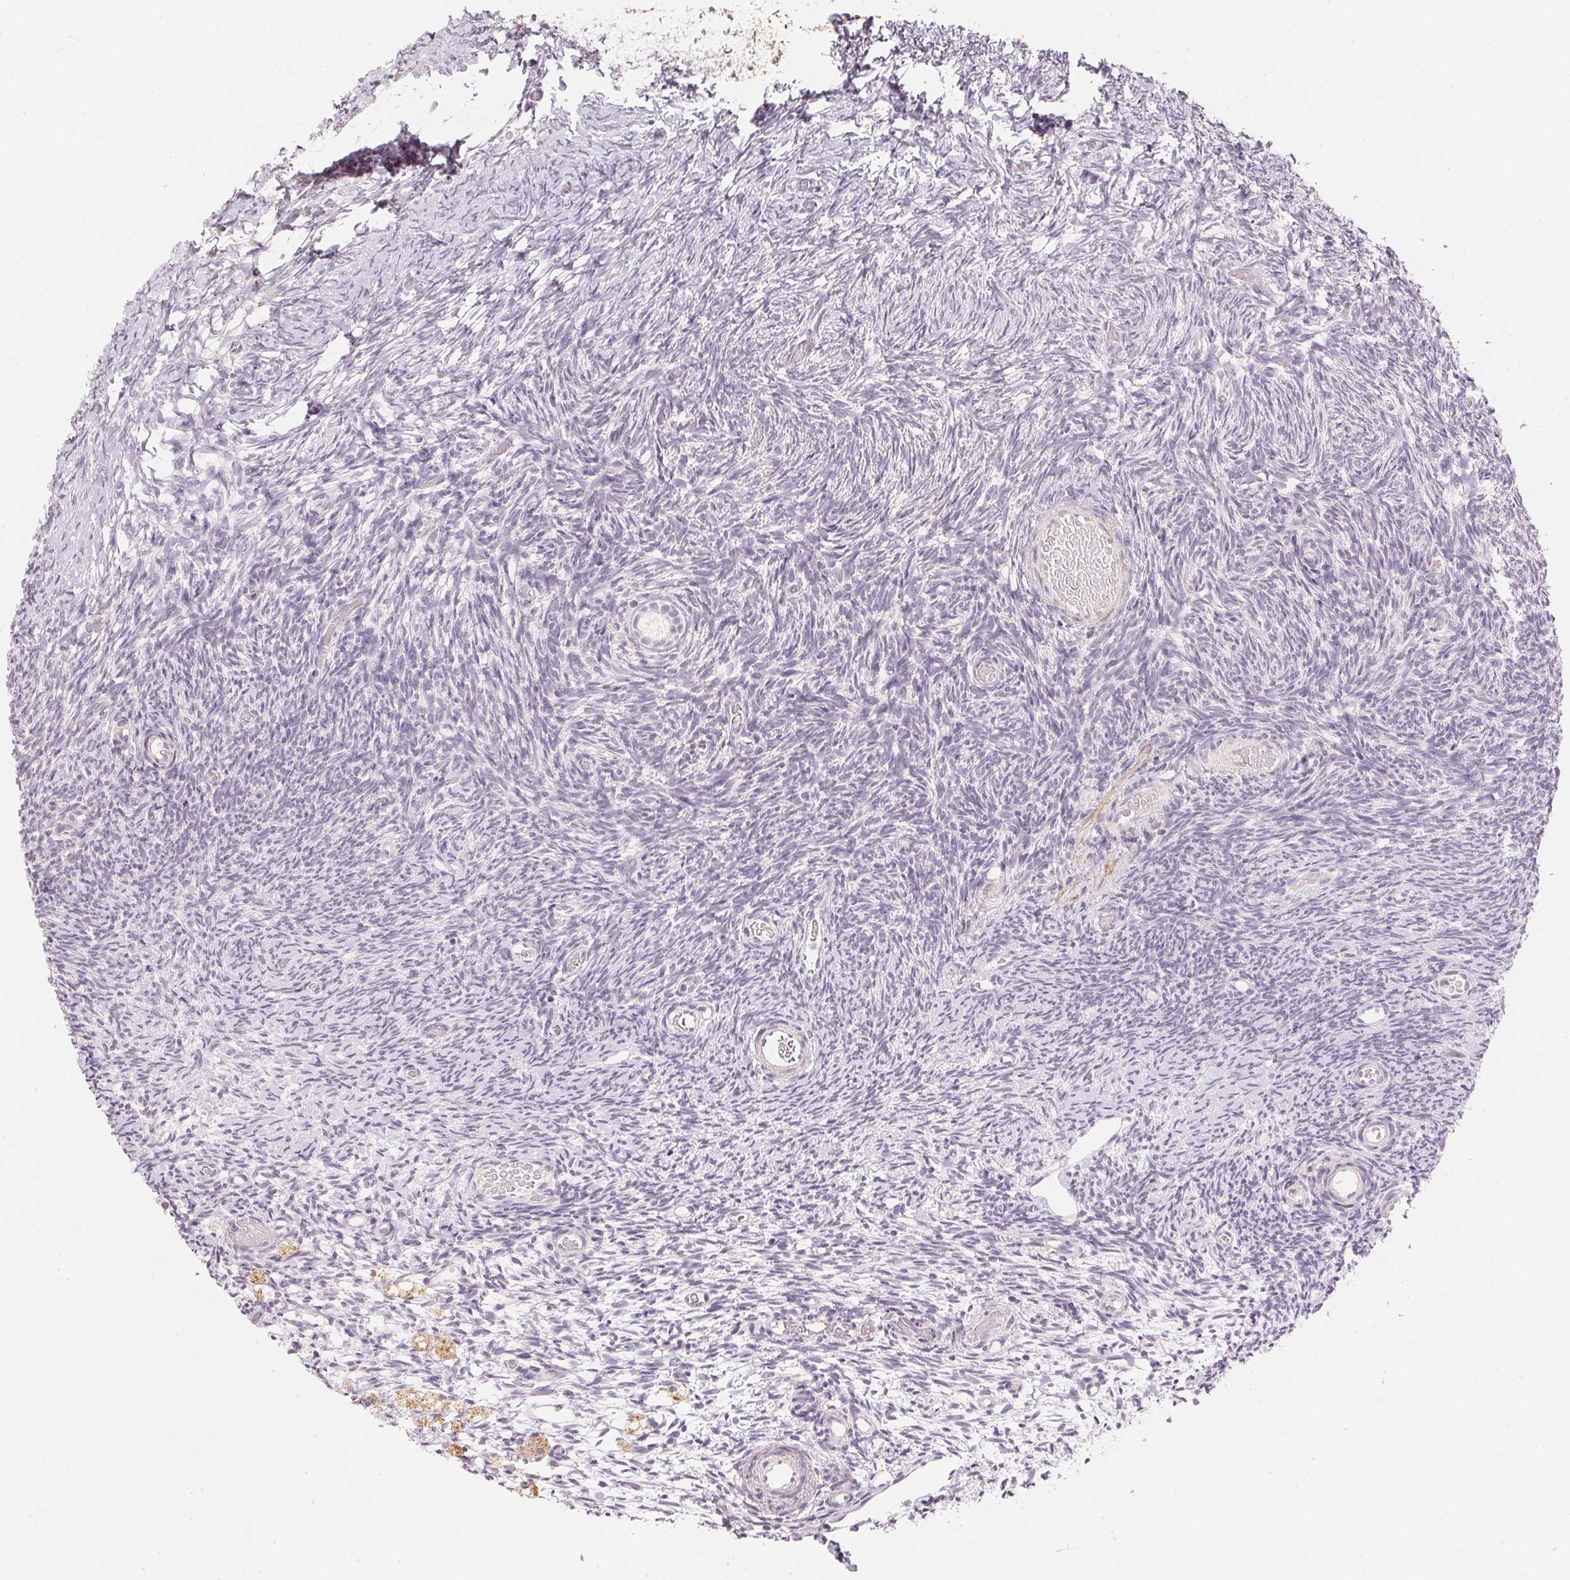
{"staining": {"intensity": "negative", "quantity": "none", "location": "none"}, "tissue": "ovary", "cell_type": "Follicle cells", "image_type": "normal", "snomed": [{"axis": "morphology", "description": "Normal tissue, NOS"}, {"axis": "topography", "description": "Ovary"}], "caption": "Immunohistochemistry (IHC) micrograph of unremarkable human ovary stained for a protein (brown), which displays no expression in follicle cells.", "gene": "SMTN", "patient": {"sex": "female", "age": 39}}